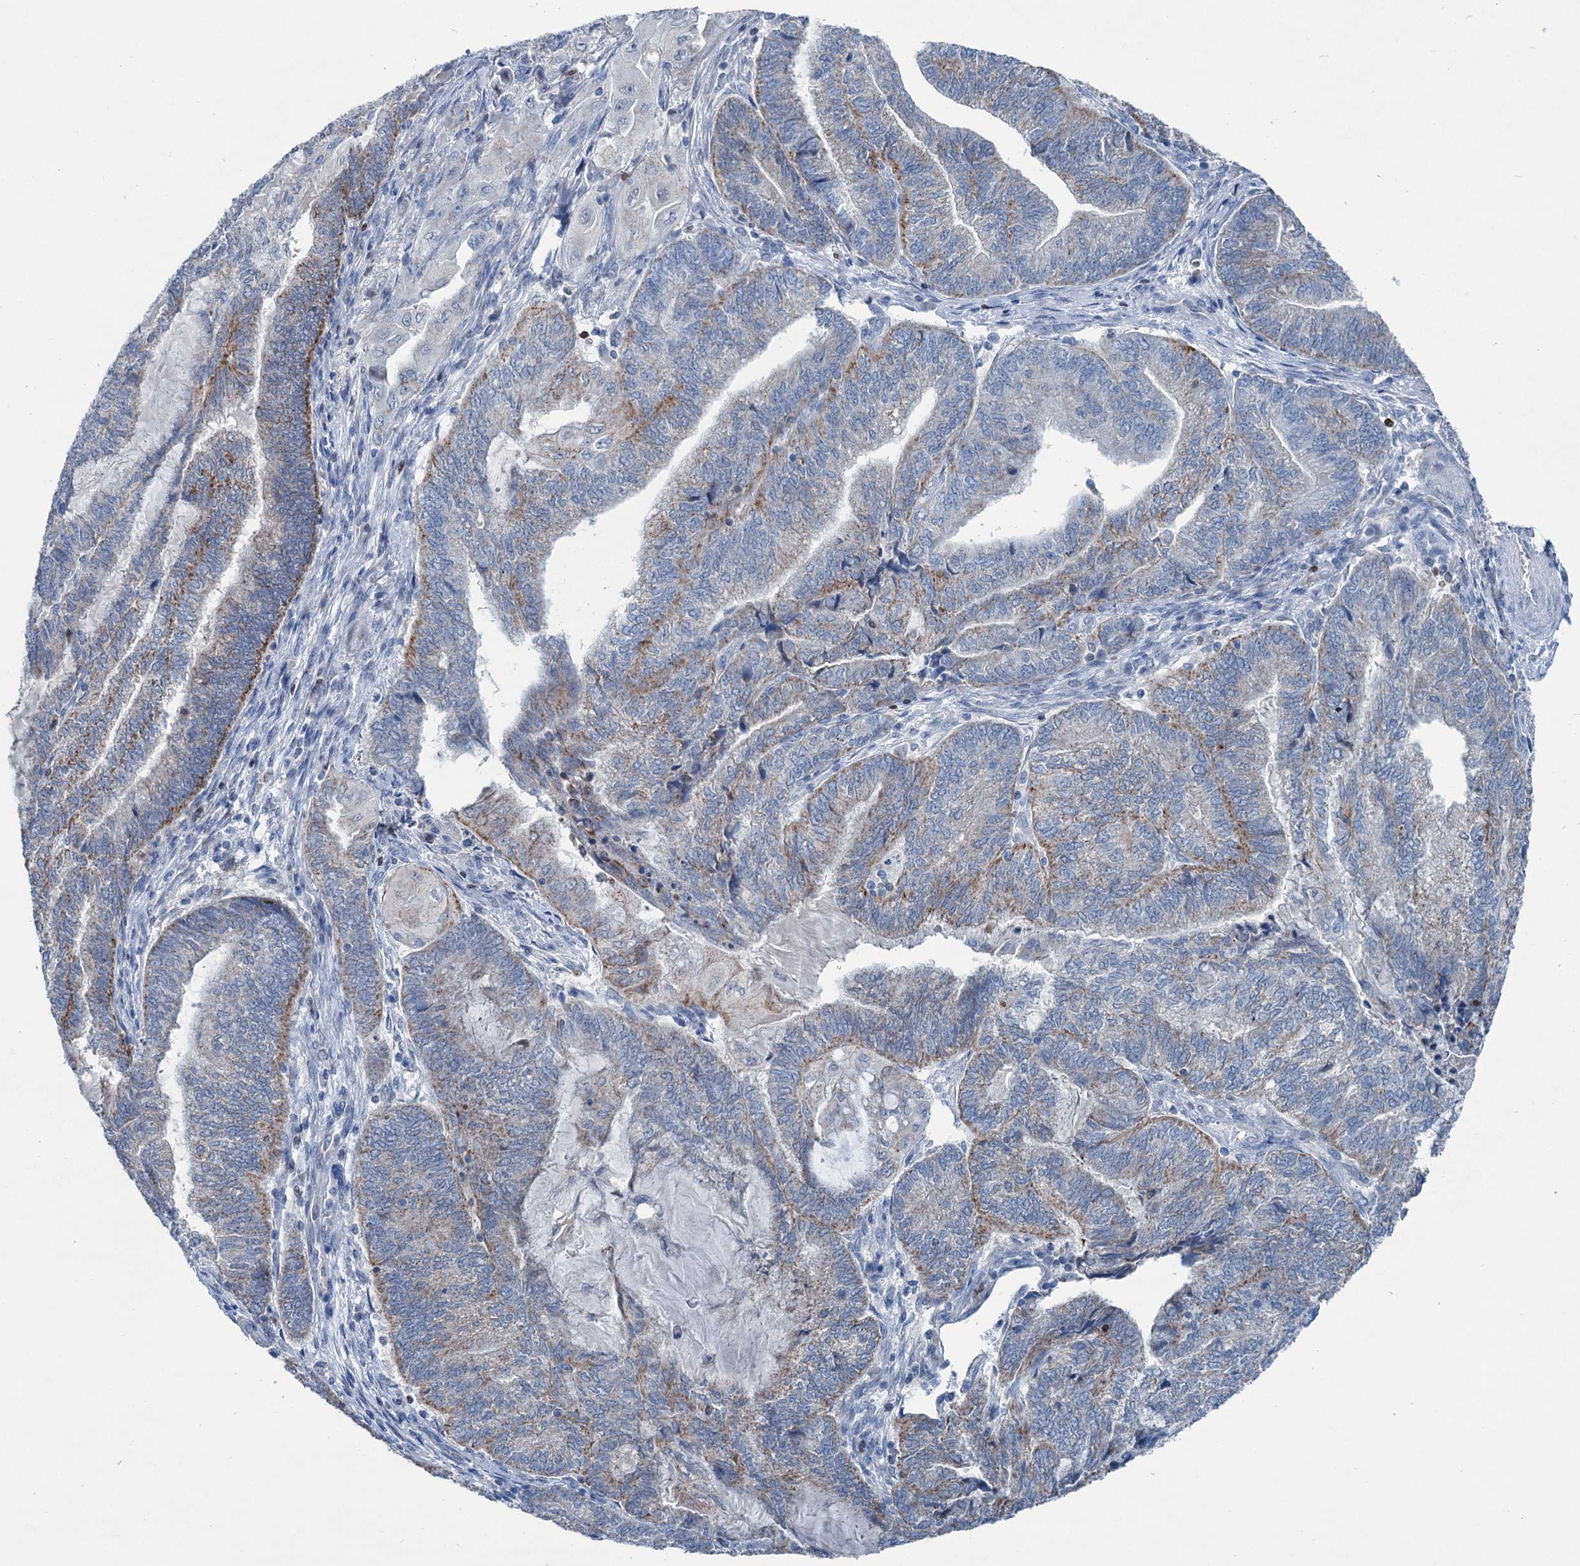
{"staining": {"intensity": "moderate", "quantity": "25%-75%", "location": "cytoplasmic/membranous"}, "tissue": "endometrial cancer", "cell_type": "Tumor cells", "image_type": "cancer", "snomed": [{"axis": "morphology", "description": "Adenocarcinoma, NOS"}, {"axis": "topography", "description": "Uterus"}, {"axis": "topography", "description": "Endometrium"}], "caption": "The micrograph displays a brown stain indicating the presence of a protein in the cytoplasmic/membranous of tumor cells in endometrial cancer (adenocarcinoma).", "gene": "ELP4", "patient": {"sex": "female", "age": 70}}